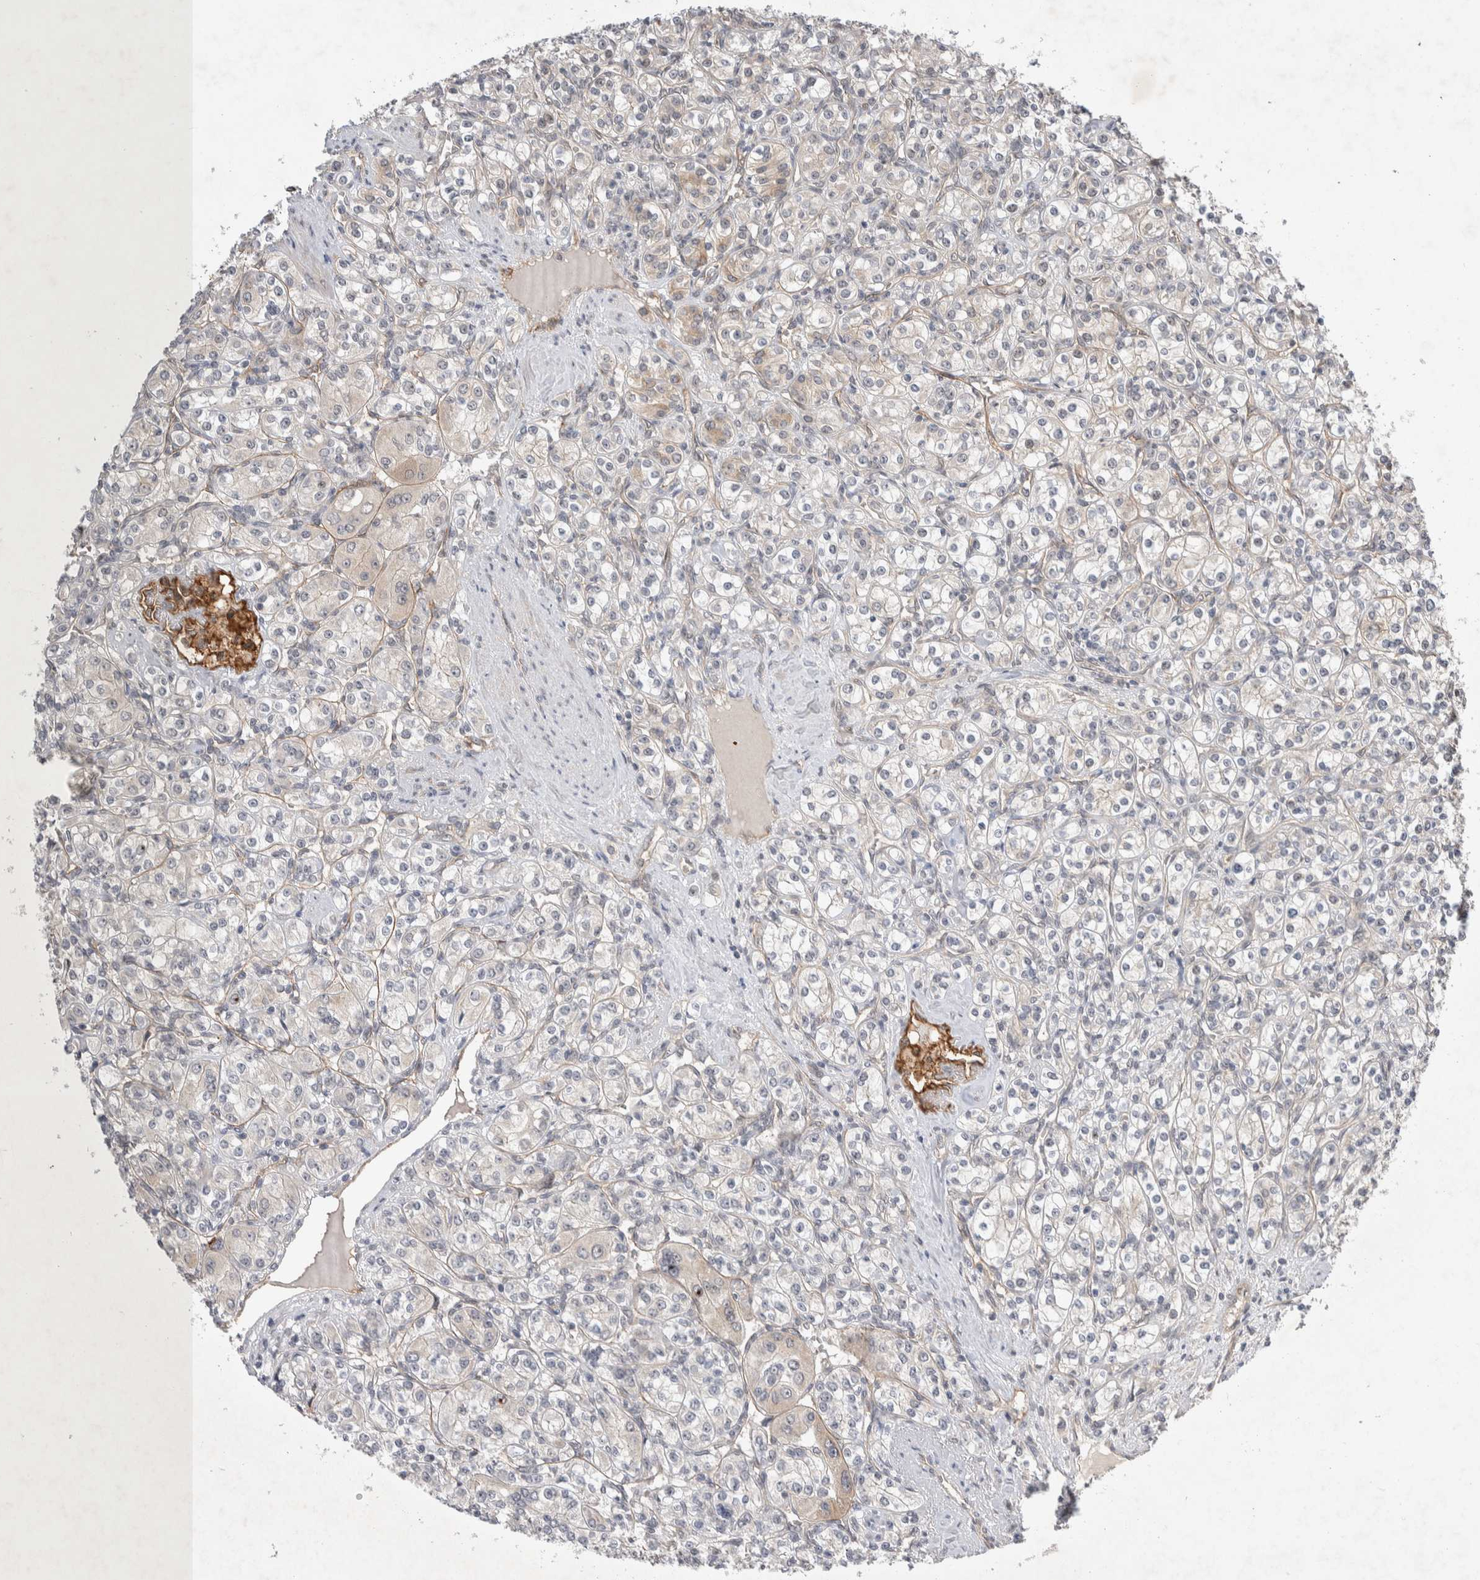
{"staining": {"intensity": "negative", "quantity": "none", "location": "none"}, "tissue": "renal cancer", "cell_type": "Tumor cells", "image_type": "cancer", "snomed": [{"axis": "morphology", "description": "Adenocarcinoma, NOS"}, {"axis": "topography", "description": "Kidney"}], "caption": "DAB (3,3'-diaminobenzidine) immunohistochemical staining of adenocarcinoma (renal) shows no significant positivity in tumor cells.", "gene": "ZNF704", "patient": {"sex": "male", "age": 77}}